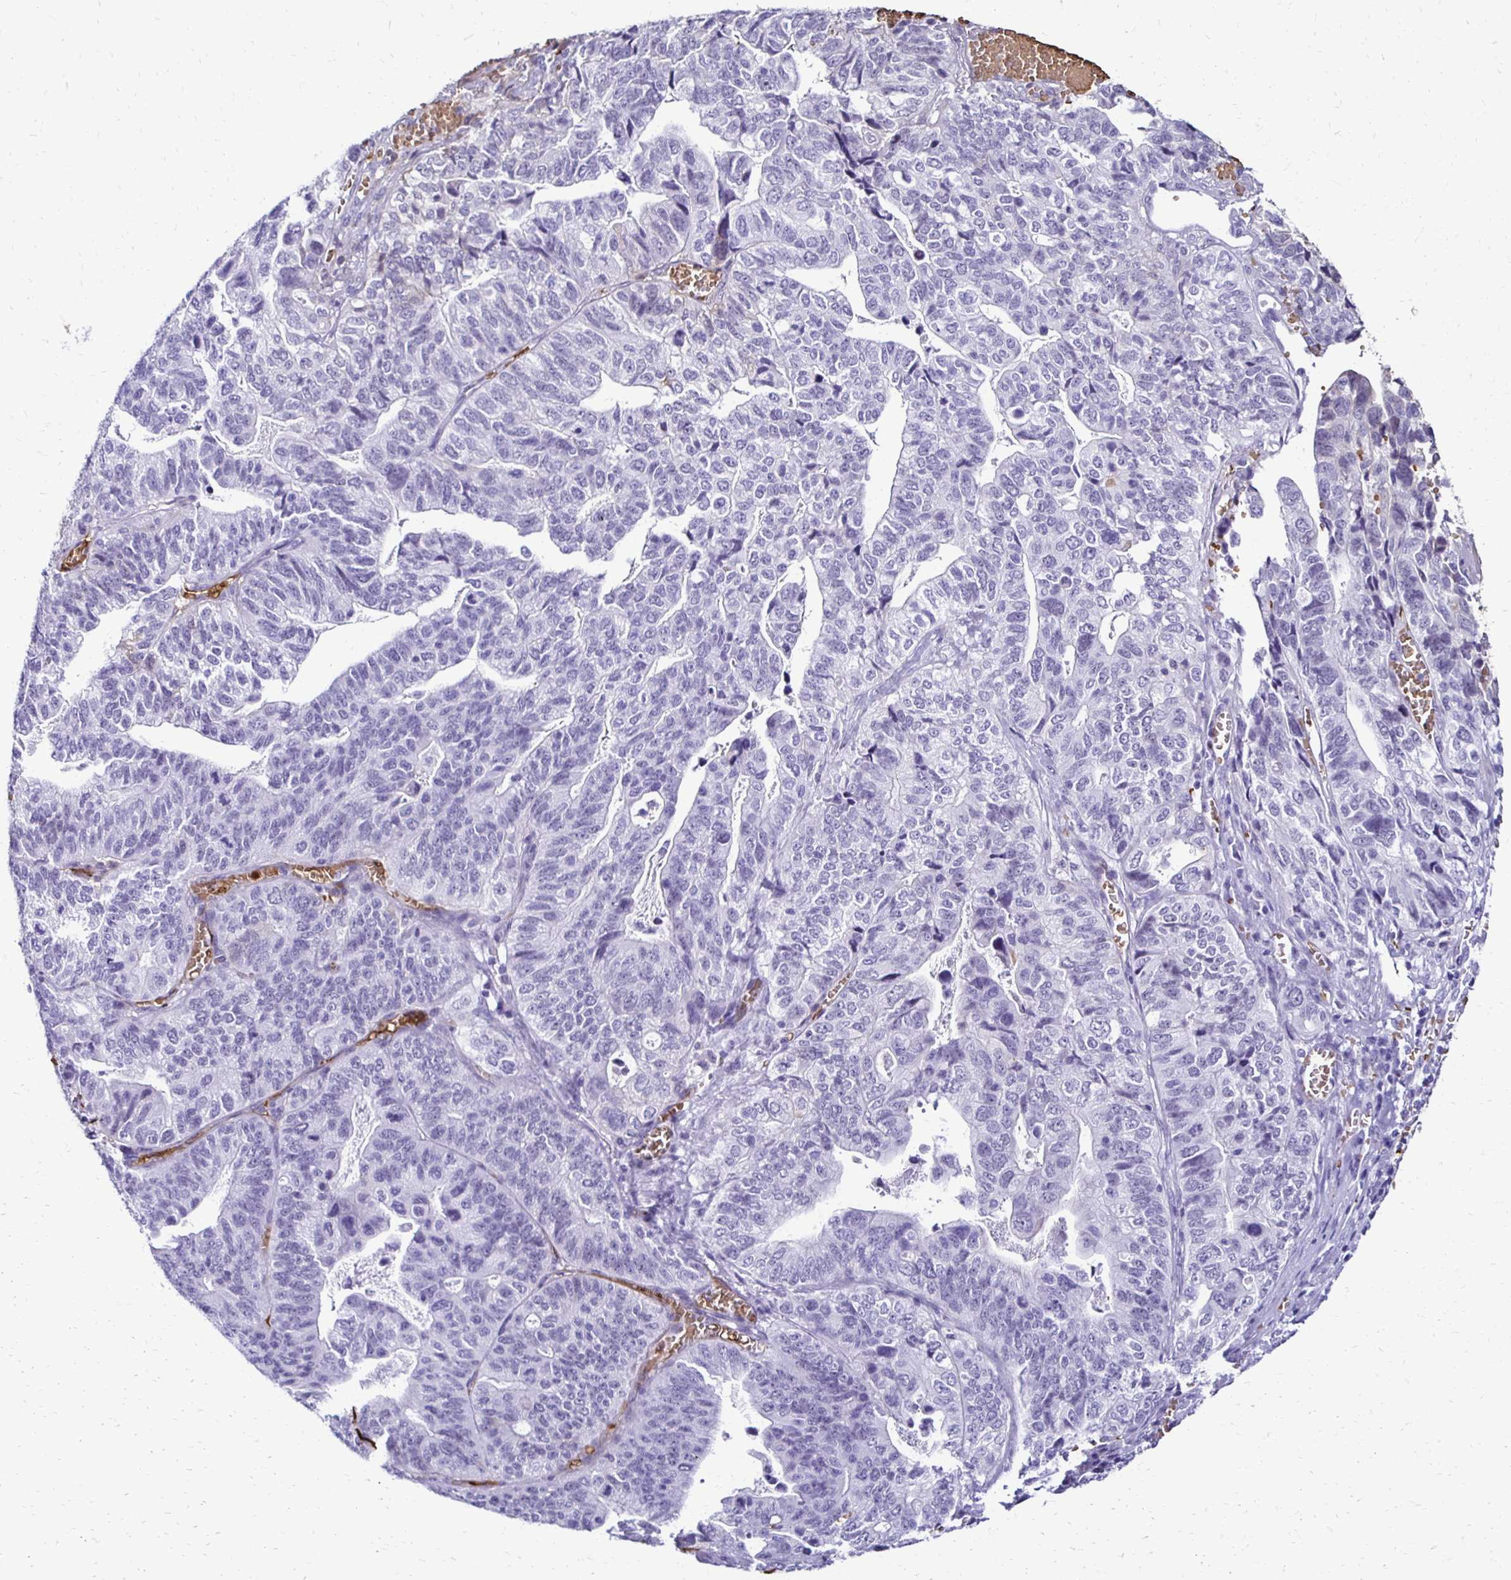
{"staining": {"intensity": "negative", "quantity": "none", "location": "none"}, "tissue": "stomach cancer", "cell_type": "Tumor cells", "image_type": "cancer", "snomed": [{"axis": "morphology", "description": "Adenocarcinoma, NOS"}, {"axis": "topography", "description": "Stomach, upper"}], "caption": "There is no significant staining in tumor cells of adenocarcinoma (stomach).", "gene": "RHBDL3", "patient": {"sex": "female", "age": 67}}